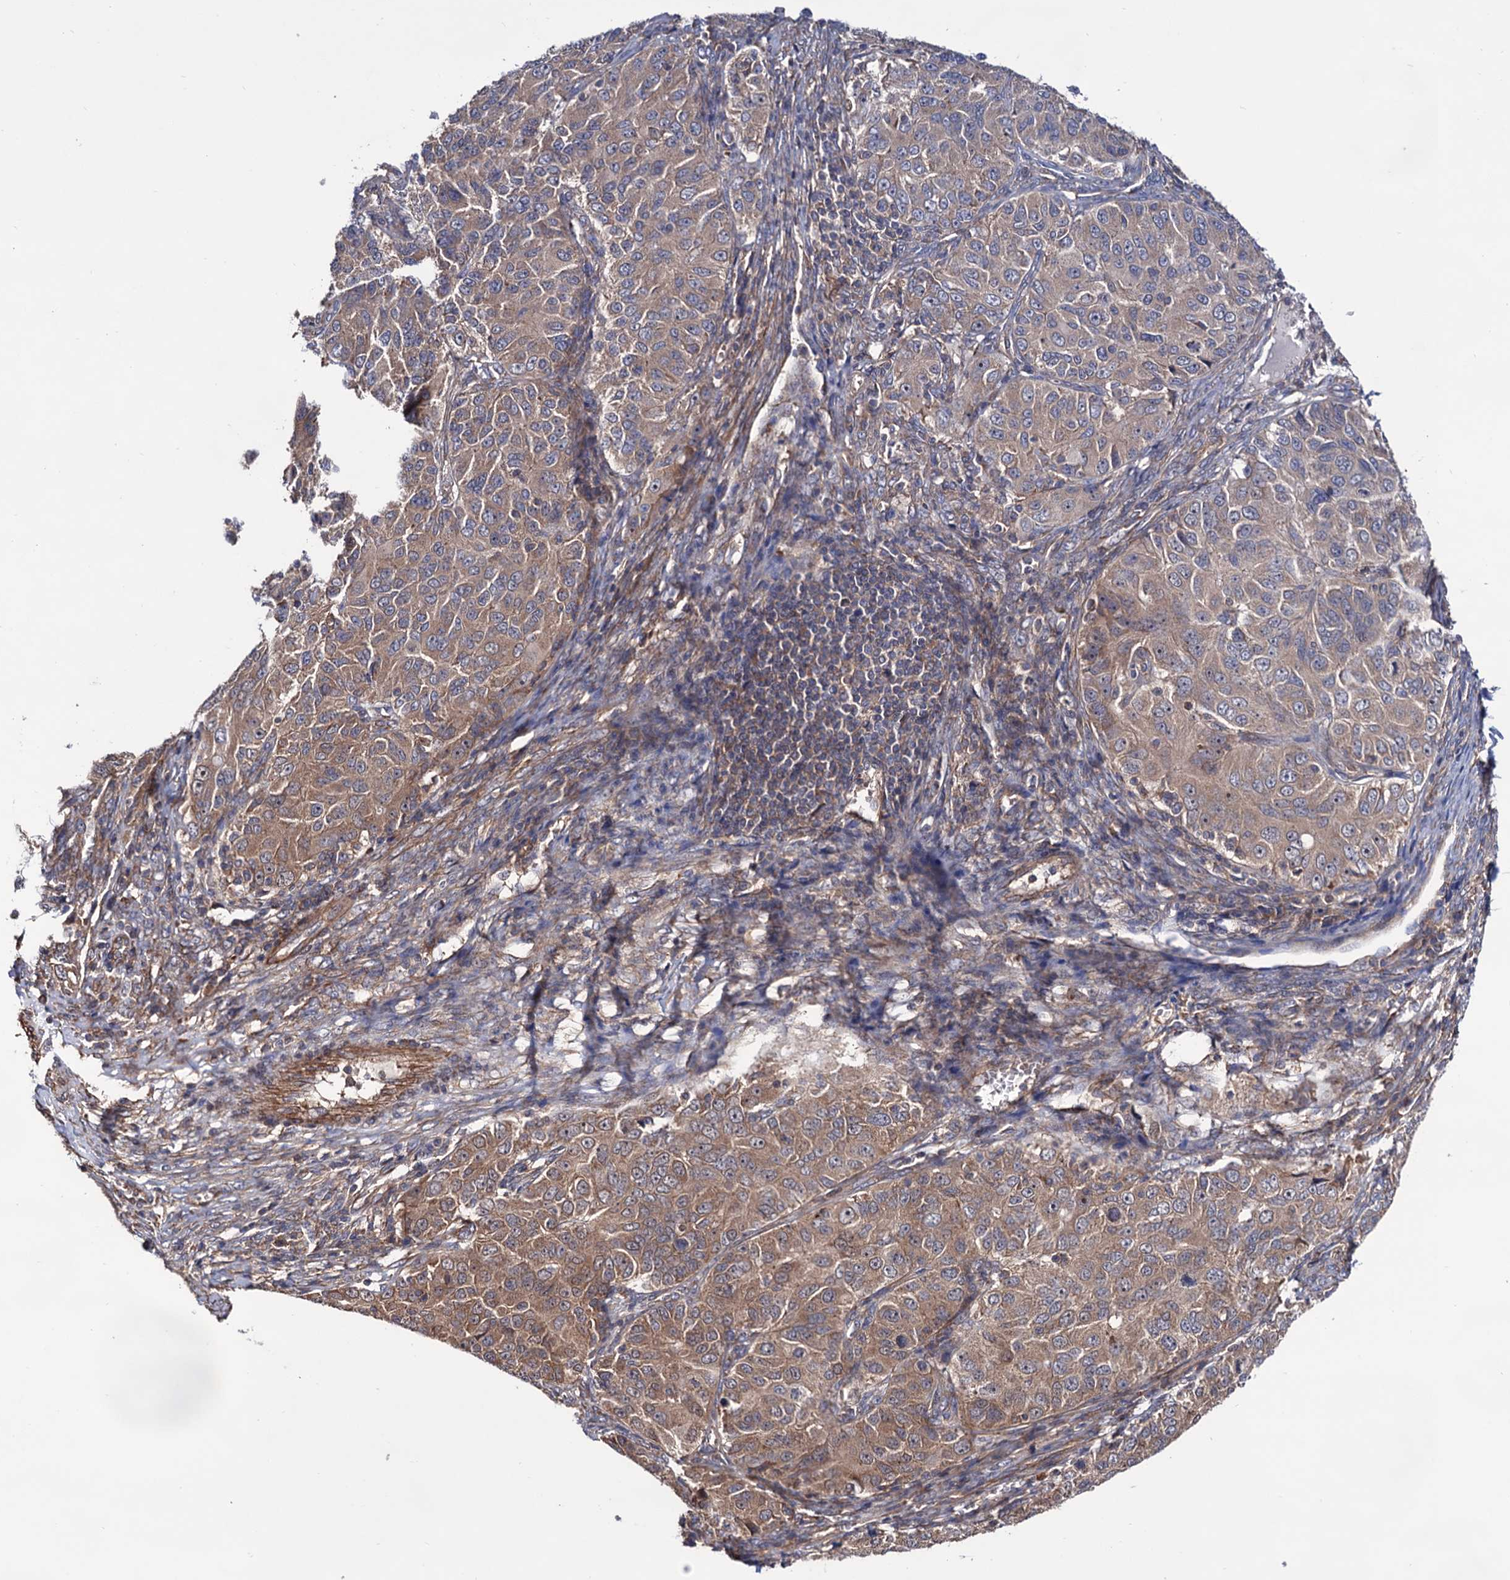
{"staining": {"intensity": "moderate", "quantity": ">75%", "location": "cytoplasmic/membranous"}, "tissue": "ovarian cancer", "cell_type": "Tumor cells", "image_type": "cancer", "snomed": [{"axis": "morphology", "description": "Carcinoma, endometroid"}, {"axis": "topography", "description": "Ovary"}], "caption": "Immunohistochemical staining of human ovarian cancer (endometroid carcinoma) shows medium levels of moderate cytoplasmic/membranous protein expression in approximately >75% of tumor cells.", "gene": "FERMT2", "patient": {"sex": "female", "age": 51}}